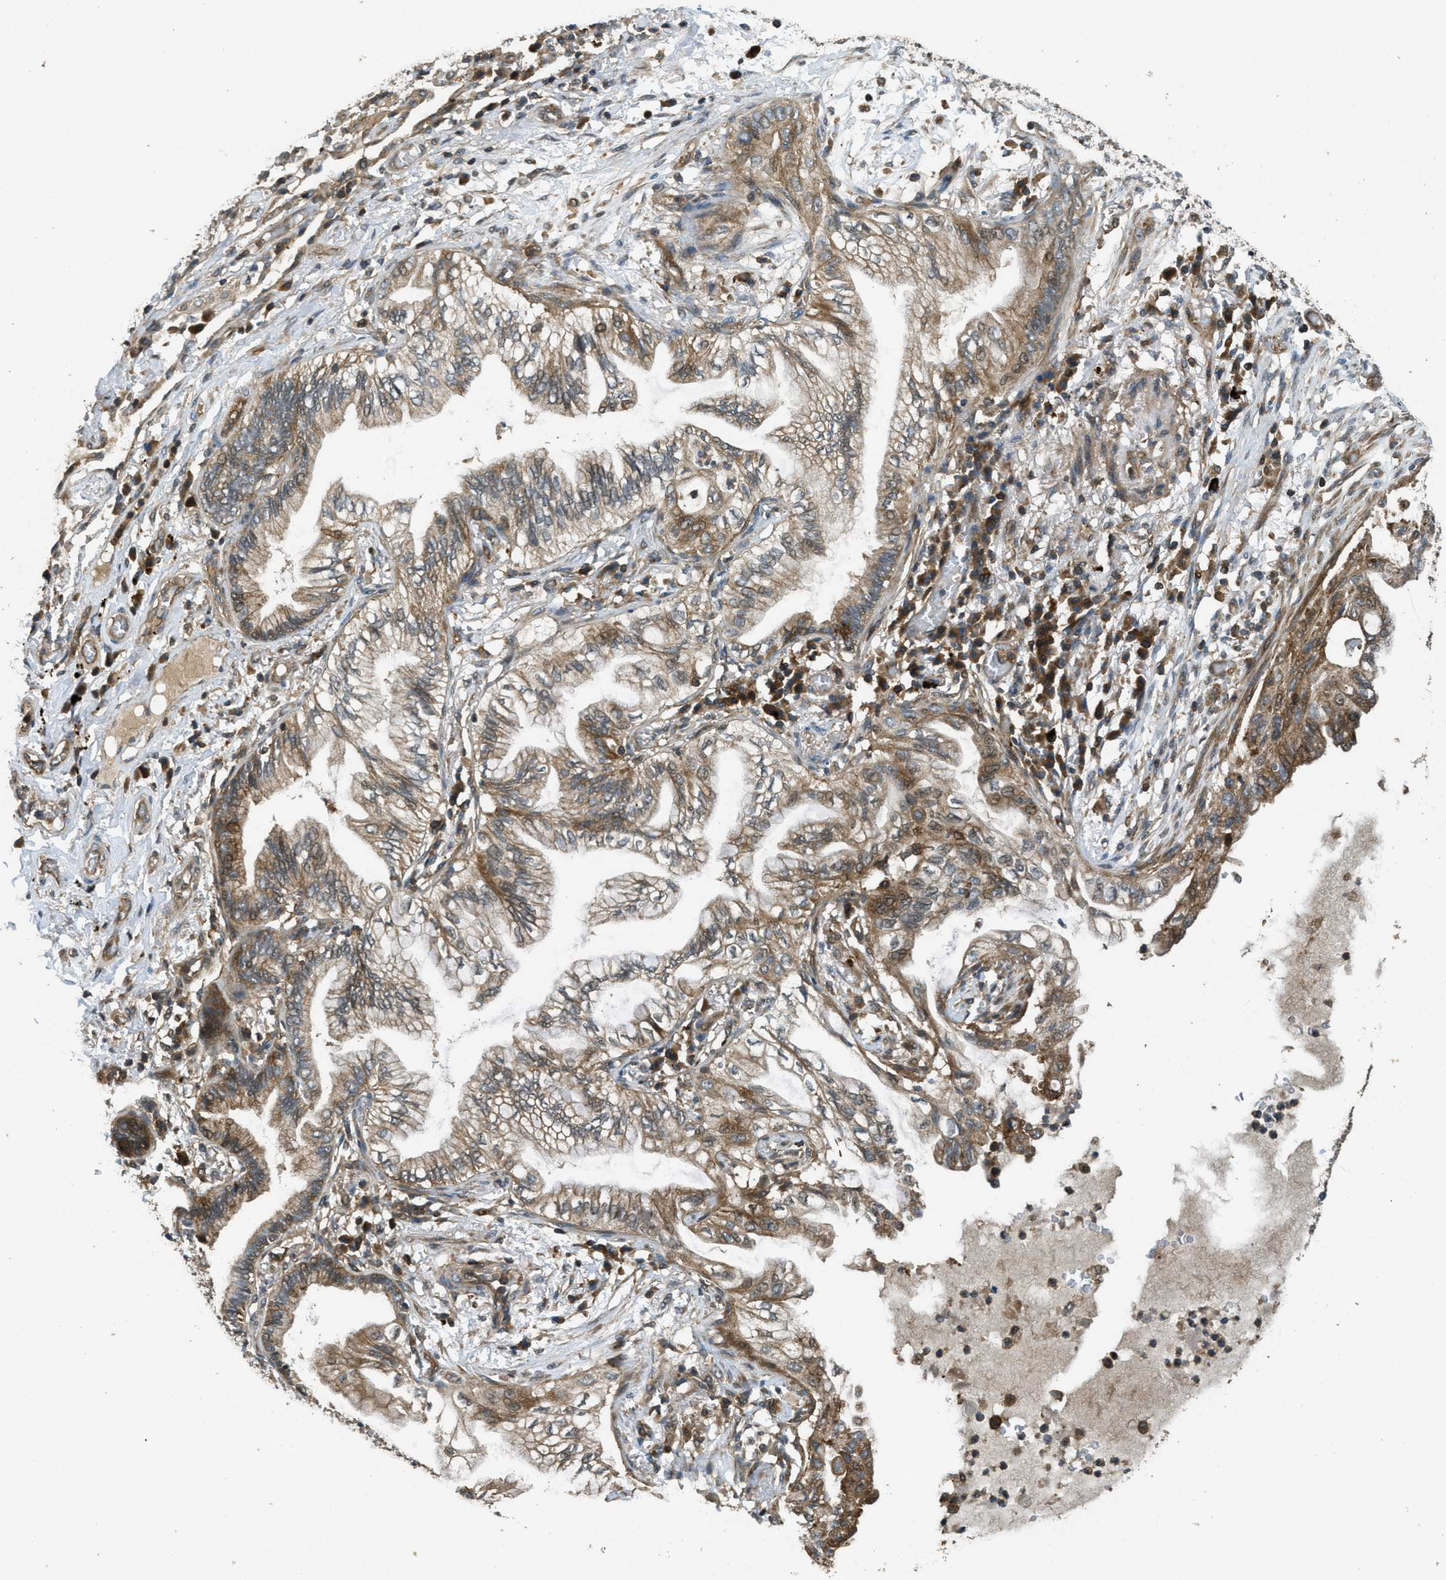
{"staining": {"intensity": "moderate", "quantity": ">75%", "location": "cytoplasmic/membranous"}, "tissue": "lung cancer", "cell_type": "Tumor cells", "image_type": "cancer", "snomed": [{"axis": "morphology", "description": "Normal tissue, NOS"}, {"axis": "morphology", "description": "Adenocarcinoma, NOS"}, {"axis": "topography", "description": "Bronchus"}, {"axis": "topography", "description": "Lung"}], "caption": "This is a micrograph of immunohistochemistry staining of lung cancer, which shows moderate positivity in the cytoplasmic/membranous of tumor cells.", "gene": "PPP6R3", "patient": {"sex": "female", "age": 70}}